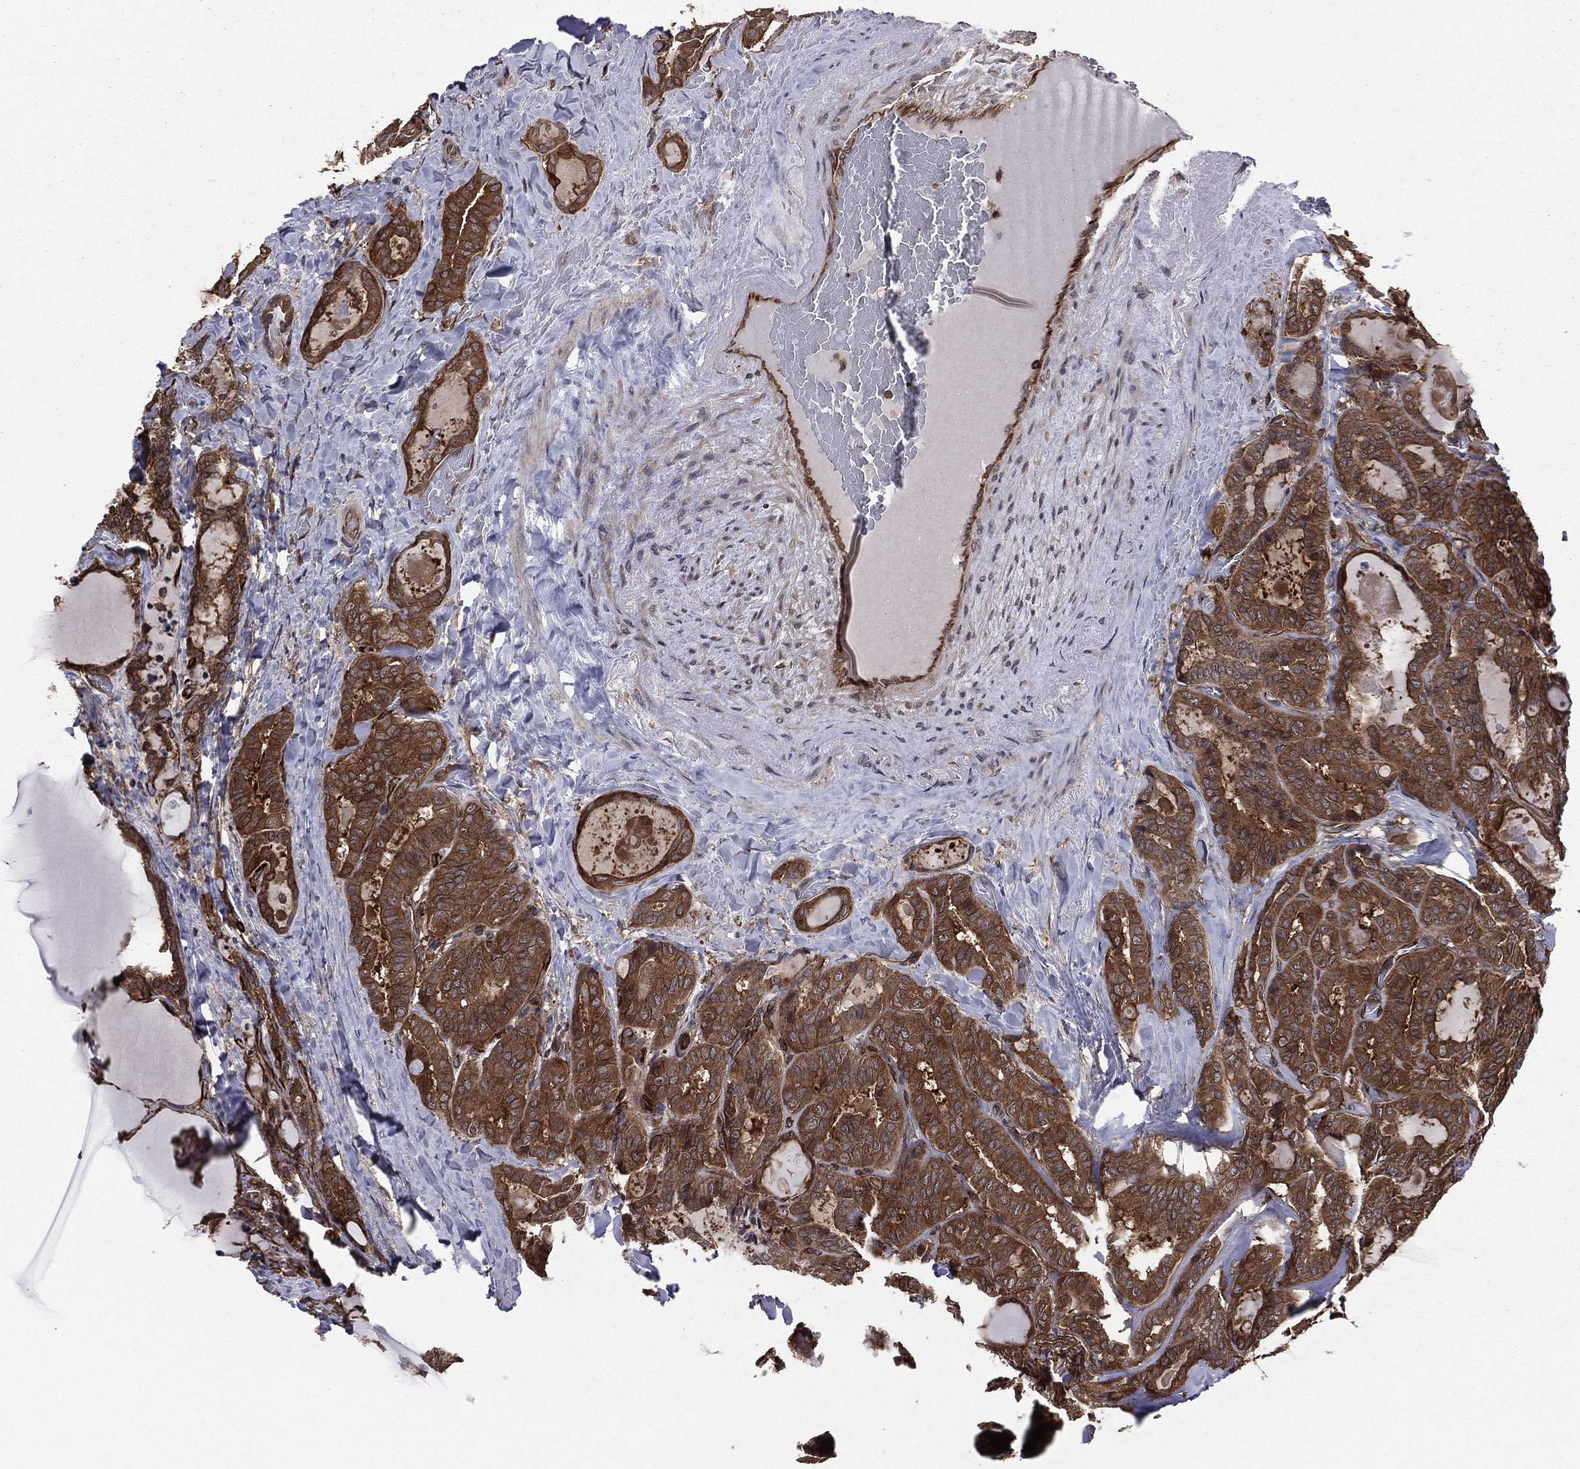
{"staining": {"intensity": "strong", "quantity": ">75%", "location": "cytoplasmic/membranous"}, "tissue": "thyroid cancer", "cell_type": "Tumor cells", "image_type": "cancer", "snomed": [{"axis": "morphology", "description": "Papillary adenocarcinoma, NOS"}, {"axis": "topography", "description": "Thyroid gland"}], "caption": "A brown stain labels strong cytoplasmic/membranous staining of a protein in human papillary adenocarcinoma (thyroid) tumor cells. The staining is performed using DAB brown chromogen to label protein expression. The nuclei are counter-stained blue using hematoxylin.", "gene": "CERT1", "patient": {"sex": "female", "age": 39}}